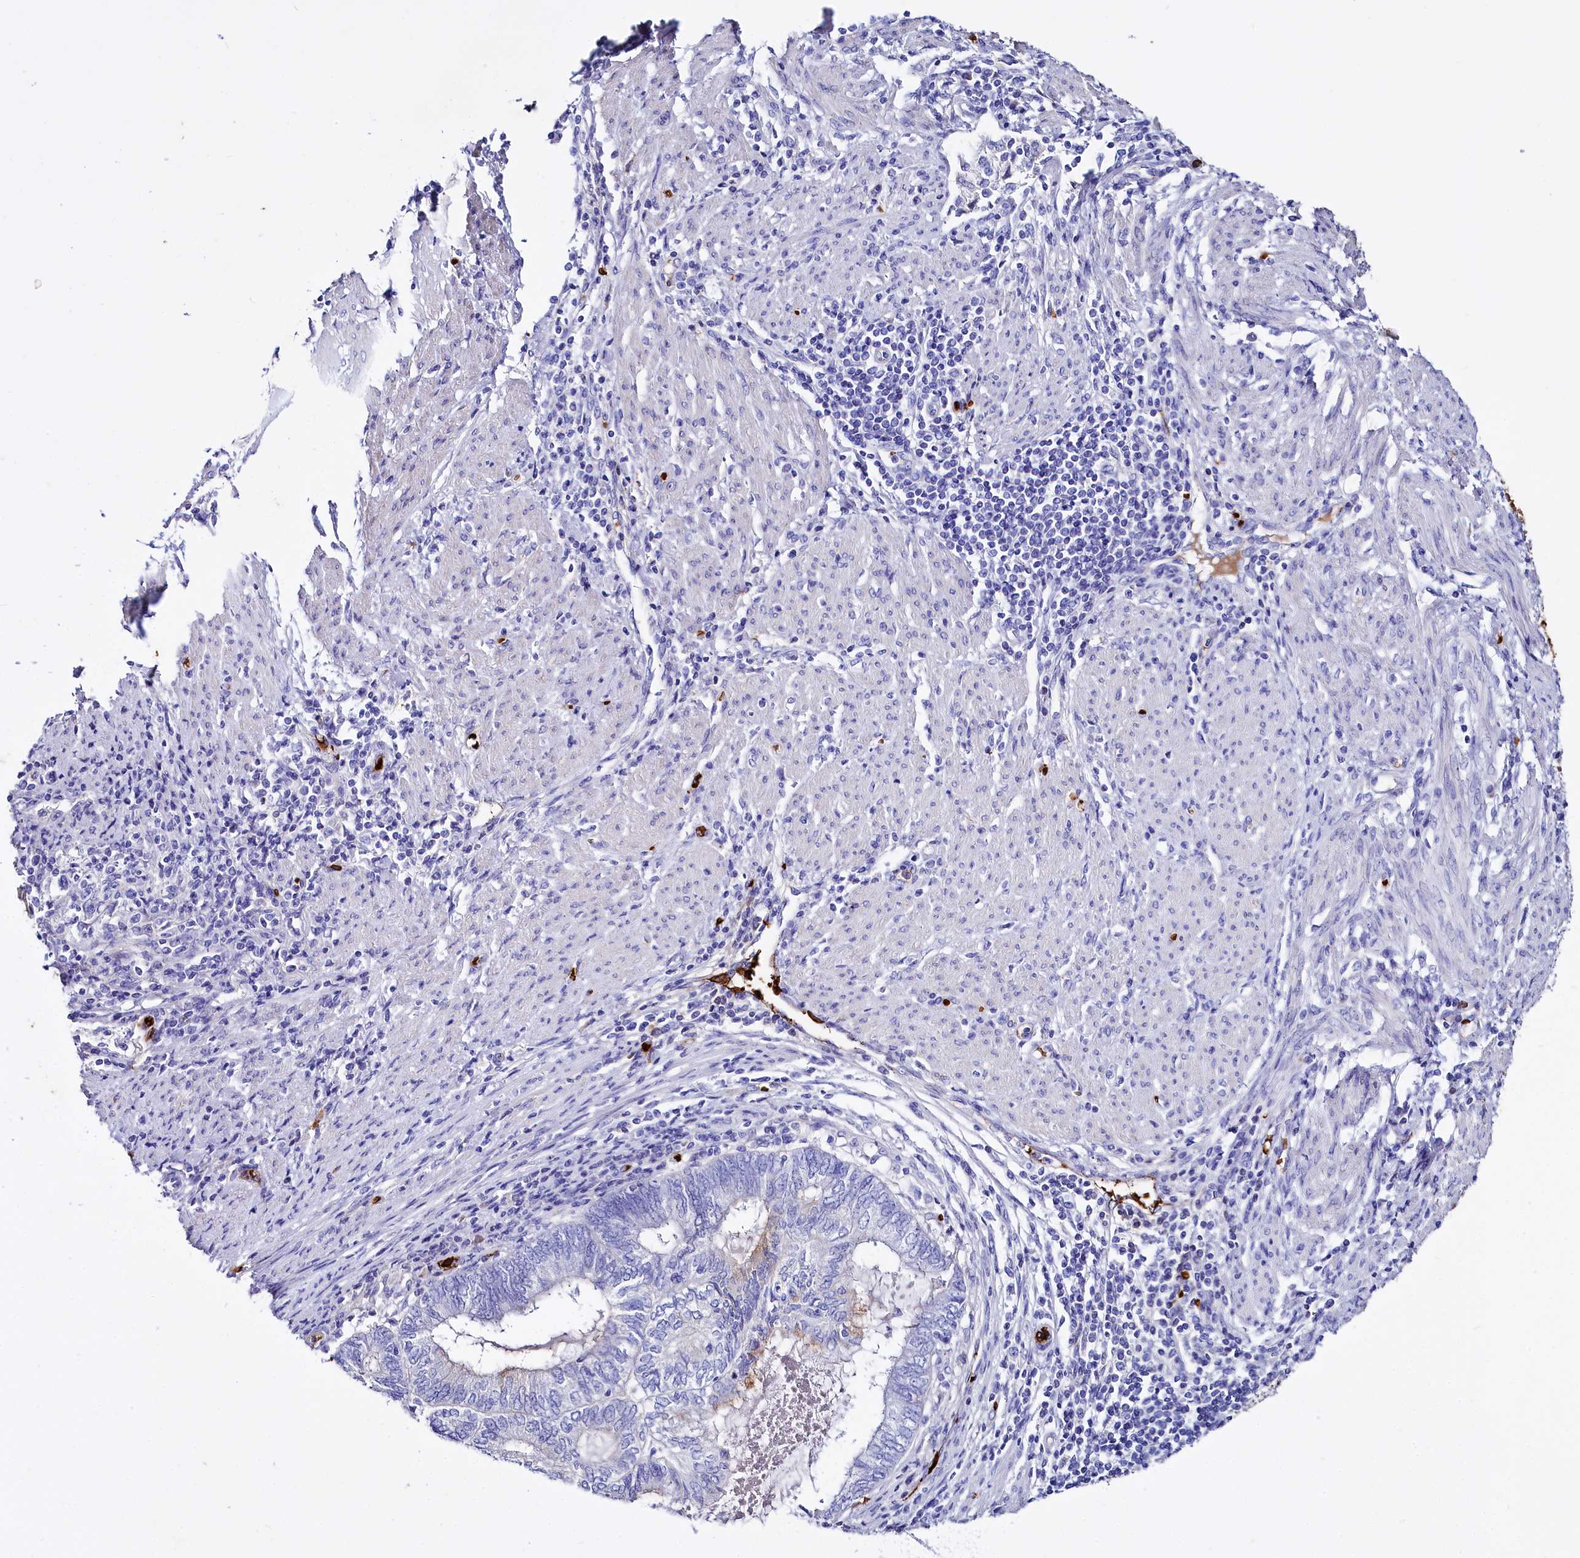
{"staining": {"intensity": "strong", "quantity": "<25%", "location": "cytoplasmic/membranous"}, "tissue": "endometrial cancer", "cell_type": "Tumor cells", "image_type": "cancer", "snomed": [{"axis": "morphology", "description": "Adenocarcinoma, NOS"}, {"axis": "topography", "description": "Uterus"}, {"axis": "topography", "description": "Endometrium"}], "caption": "Human endometrial cancer stained with a protein marker reveals strong staining in tumor cells.", "gene": "RPUSD3", "patient": {"sex": "female", "age": 70}}